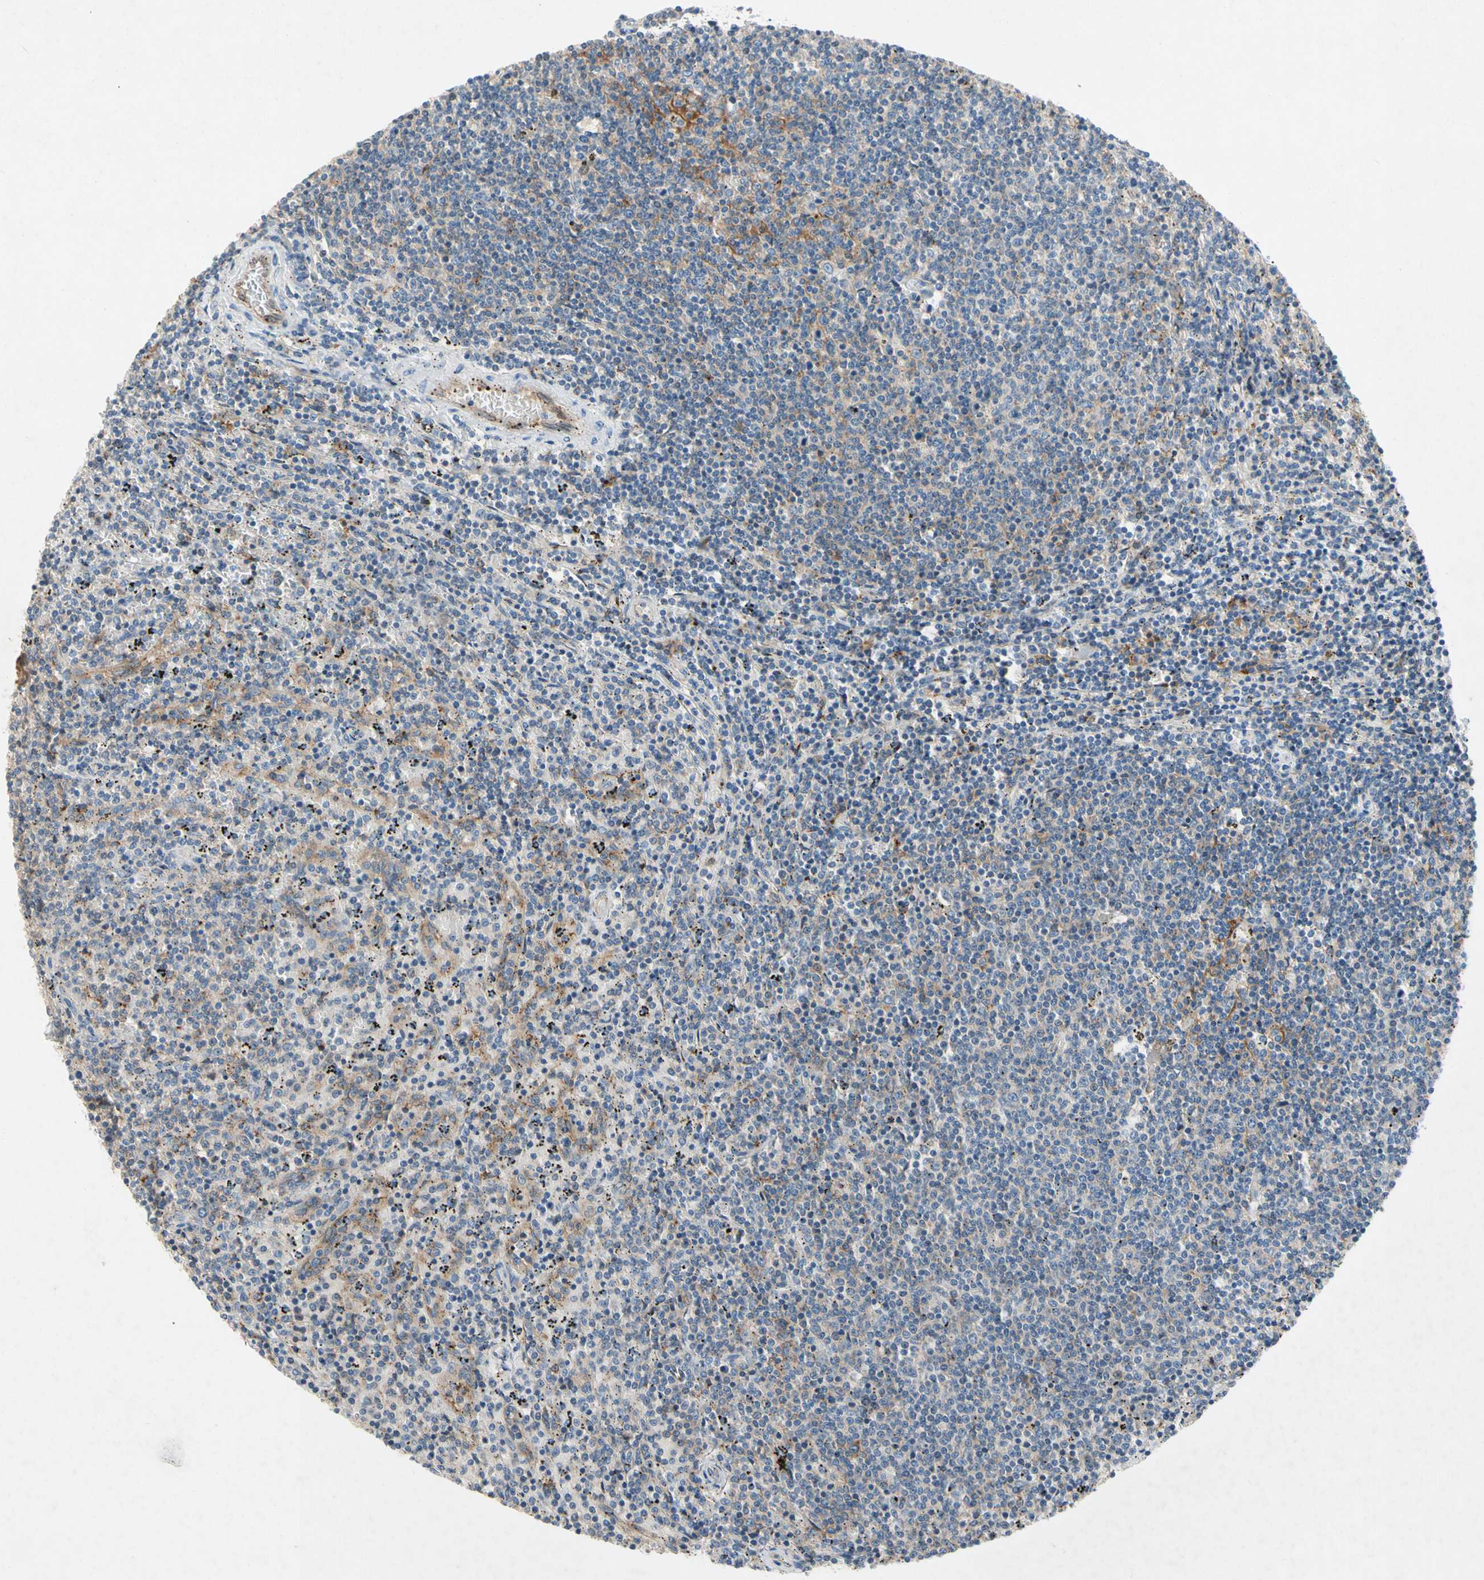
{"staining": {"intensity": "weak", "quantity": "<25%", "location": "cytoplasmic/membranous"}, "tissue": "lymphoma", "cell_type": "Tumor cells", "image_type": "cancer", "snomed": [{"axis": "morphology", "description": "Malignant lymphoma, non-Hodgkin's type, Low grade"}, {"axis": "topography", "description": "Spleen"}], "caption": "The image shows no staining of tumor cells in lymphoma.", "gene": "NDFIP2", "patient": {"sex": "female", "age": 50}}